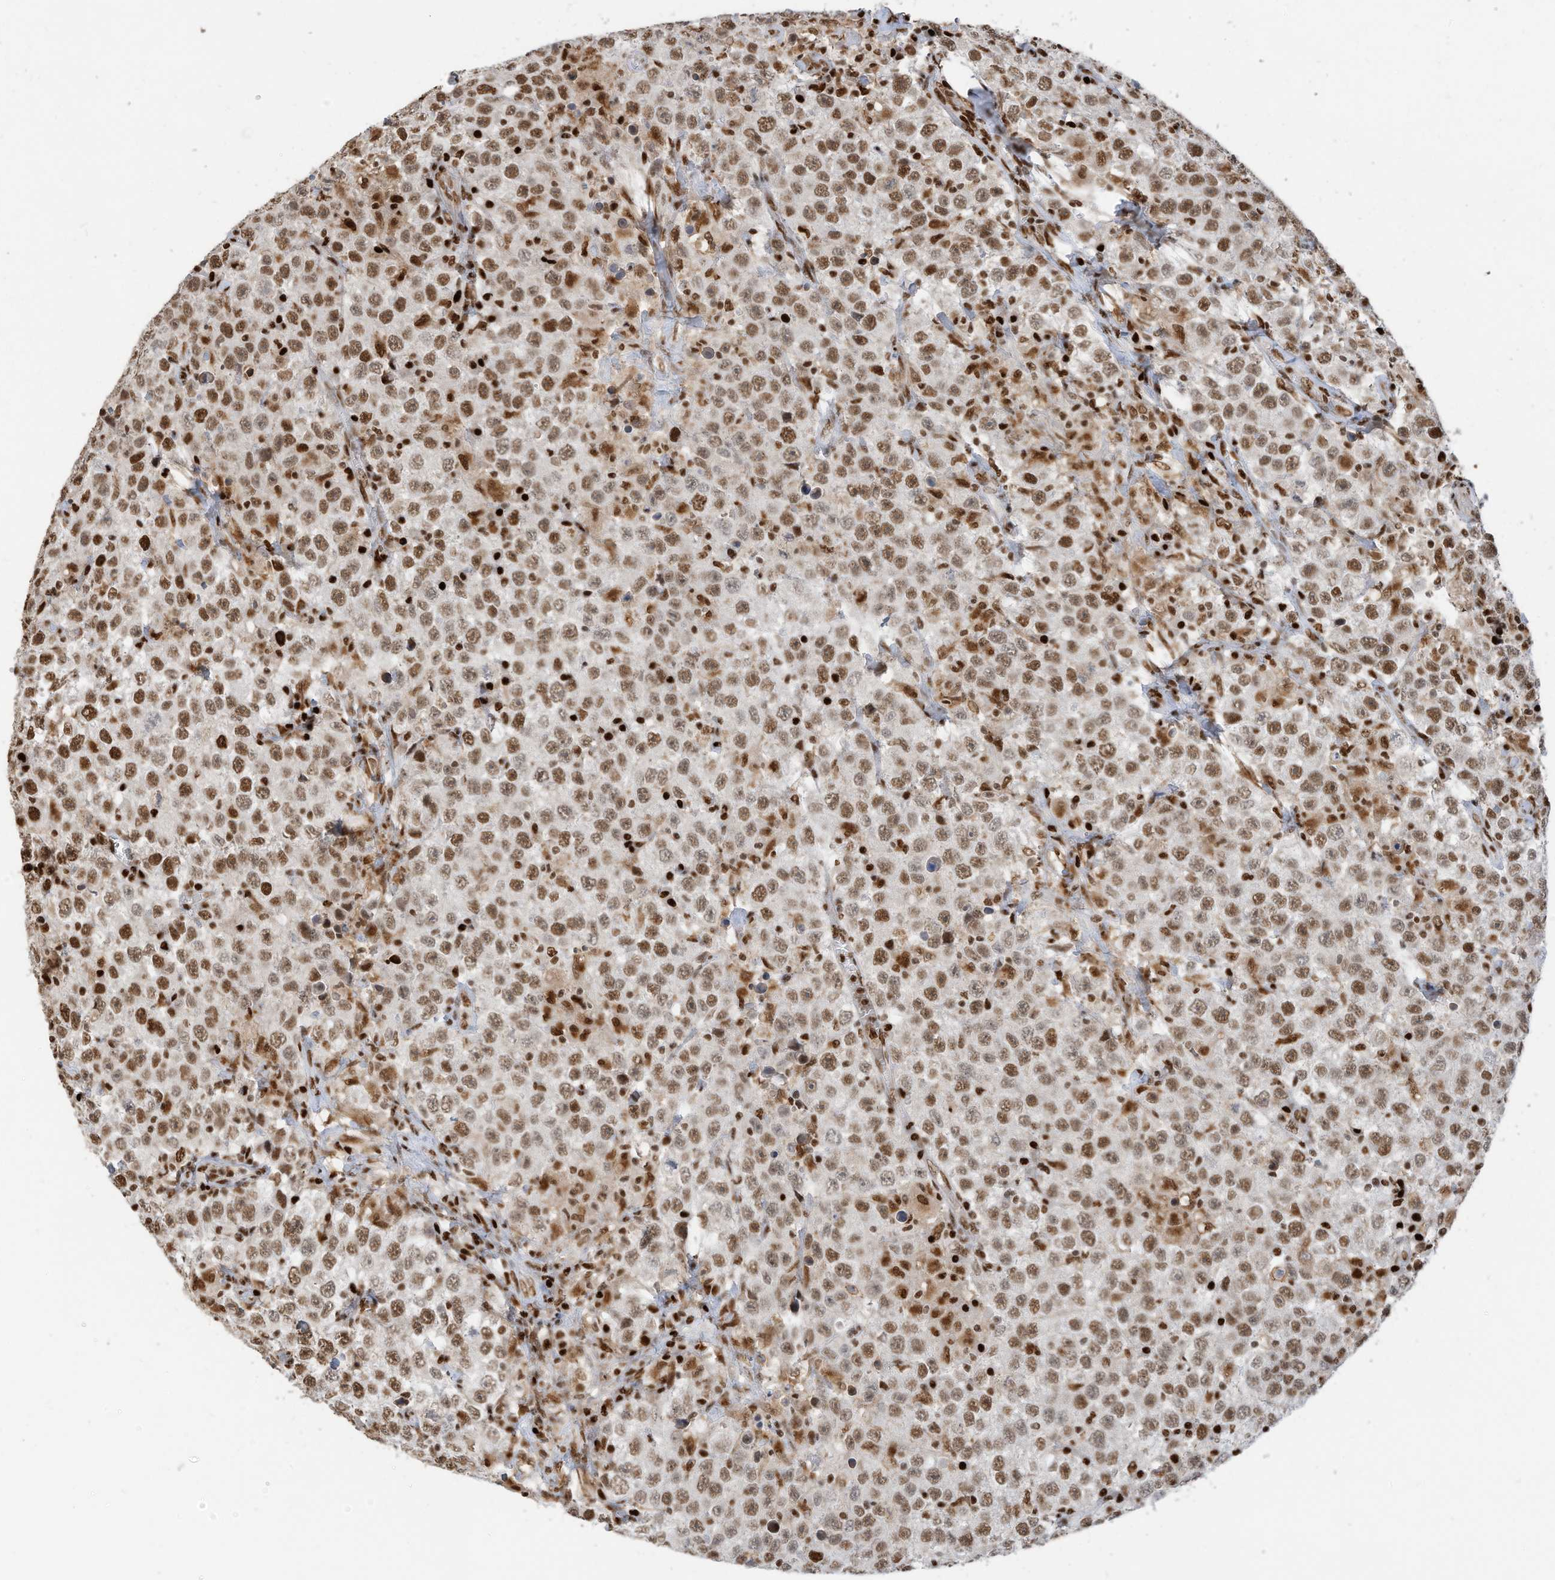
{"staining": {"intensity": "moderate", "quantity": ">75%", "location": "nuclear"}, "tissue": "testis cancer", "cell_type": "Tumor cells", "image_type": "cancer", "snomed": [{"axis": "morphology", "description": "Seminoma, NOS"}, {"axis": "topography", "description": "Testis"}], "caption": "A brown stain labels moderate nuclear positivity of a protein in testis cancer (seminoma) tumor cells.", "gene": "SAMD15", "patient": {"sex": "male", "age": 41}}